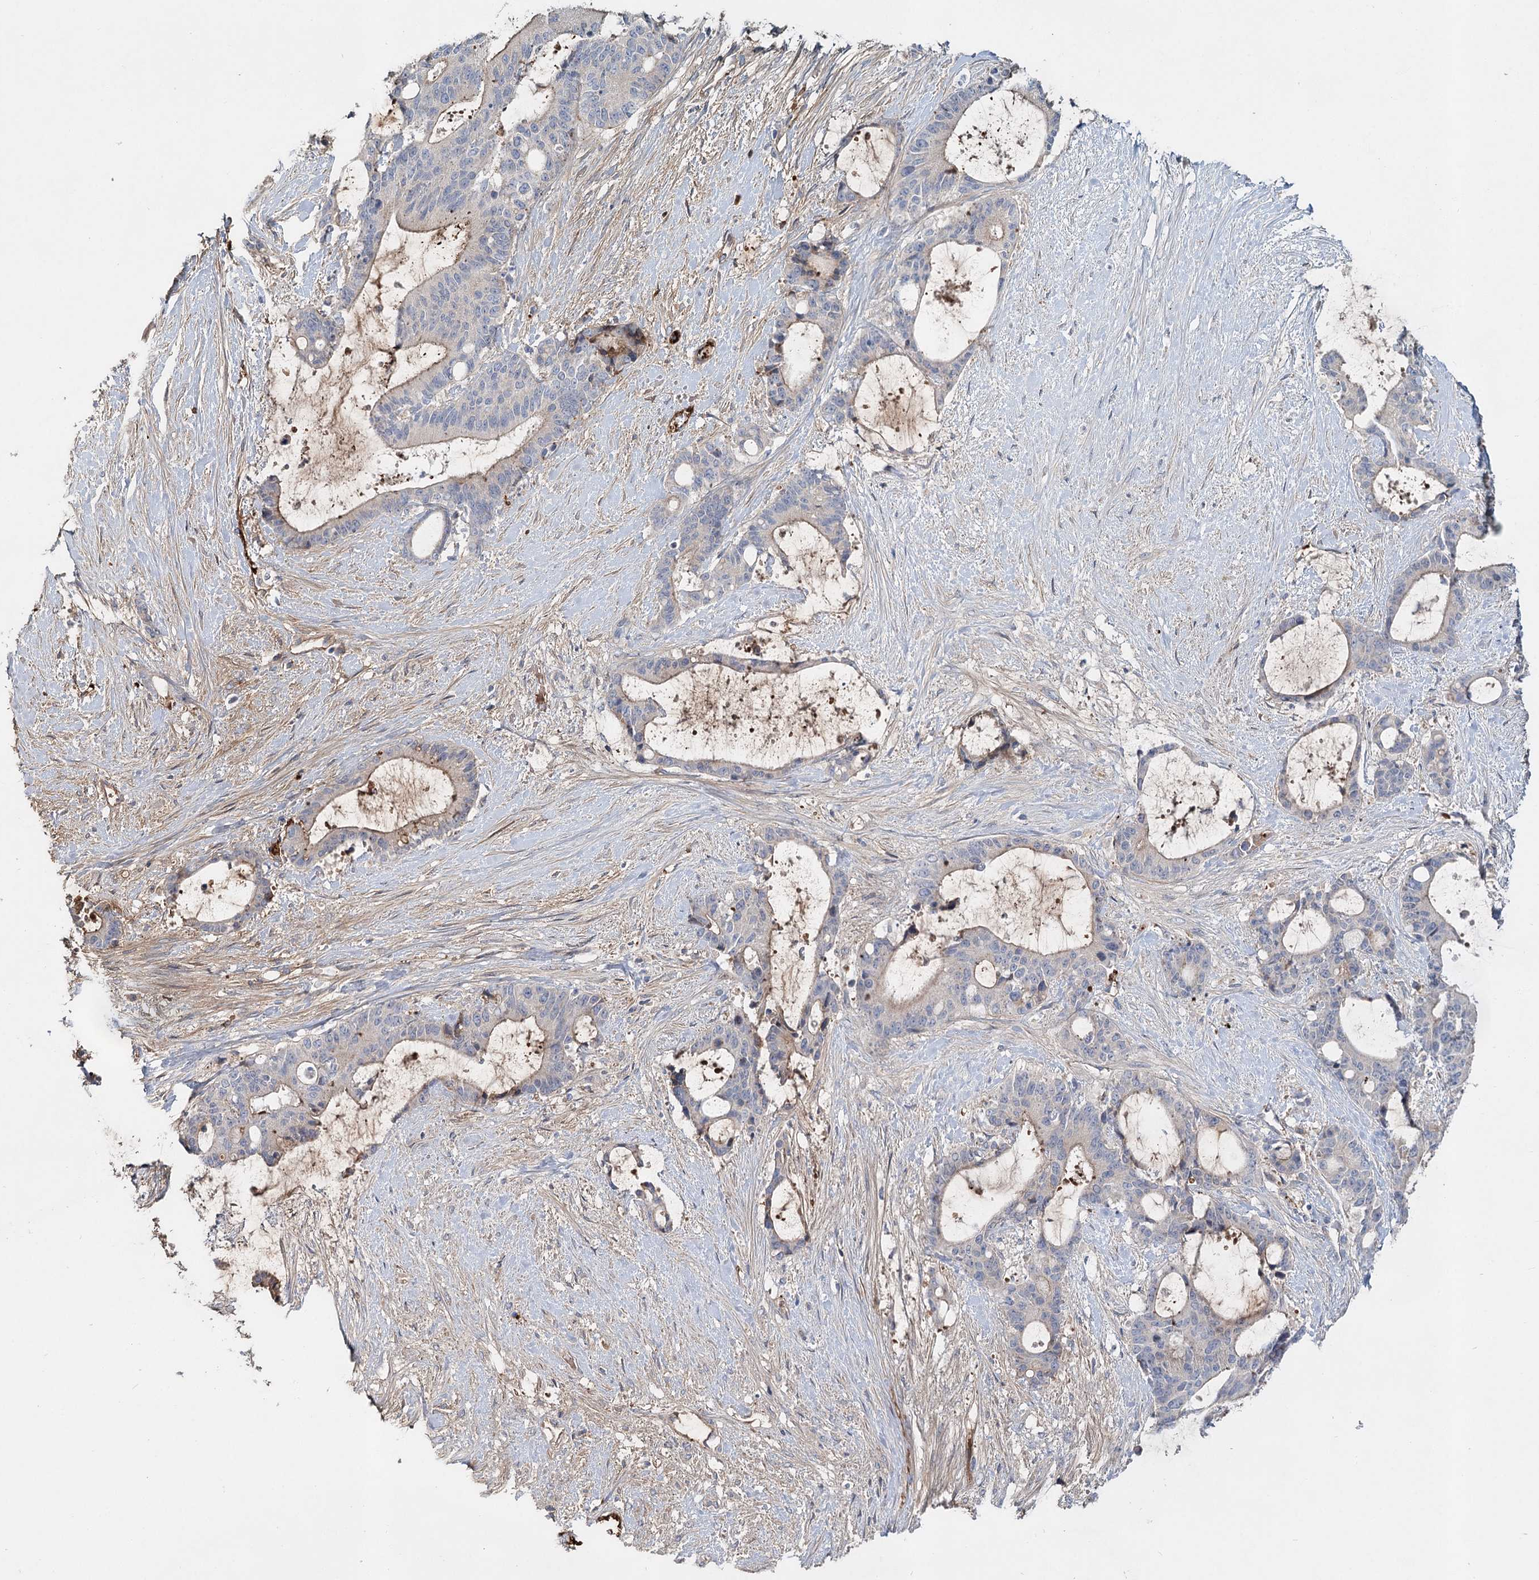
{"staining": {"intensity": "weak", "quantity": "<25%", "location": "cytoplasmic/membranous"}, "tissue": "liver cancer", "cell_type": "Tumor cells", "image_type": "cancer", "snomed": [{"axis": "morphology", "description": "Normal tissue, NOS"}, {"axis": "morphology", "description": "Cholangiocarcinoma"}, {"axis": "topography", "description": "Liver"}, {"axis": "topography", "description": "Peripheral nerve tissue"}], "caption": "The micrograph demonstrates no significant staining in tumor cells of liver cancer.", "gene": "ALKBH8", "patient": {"sex": "female", "age": 73}}